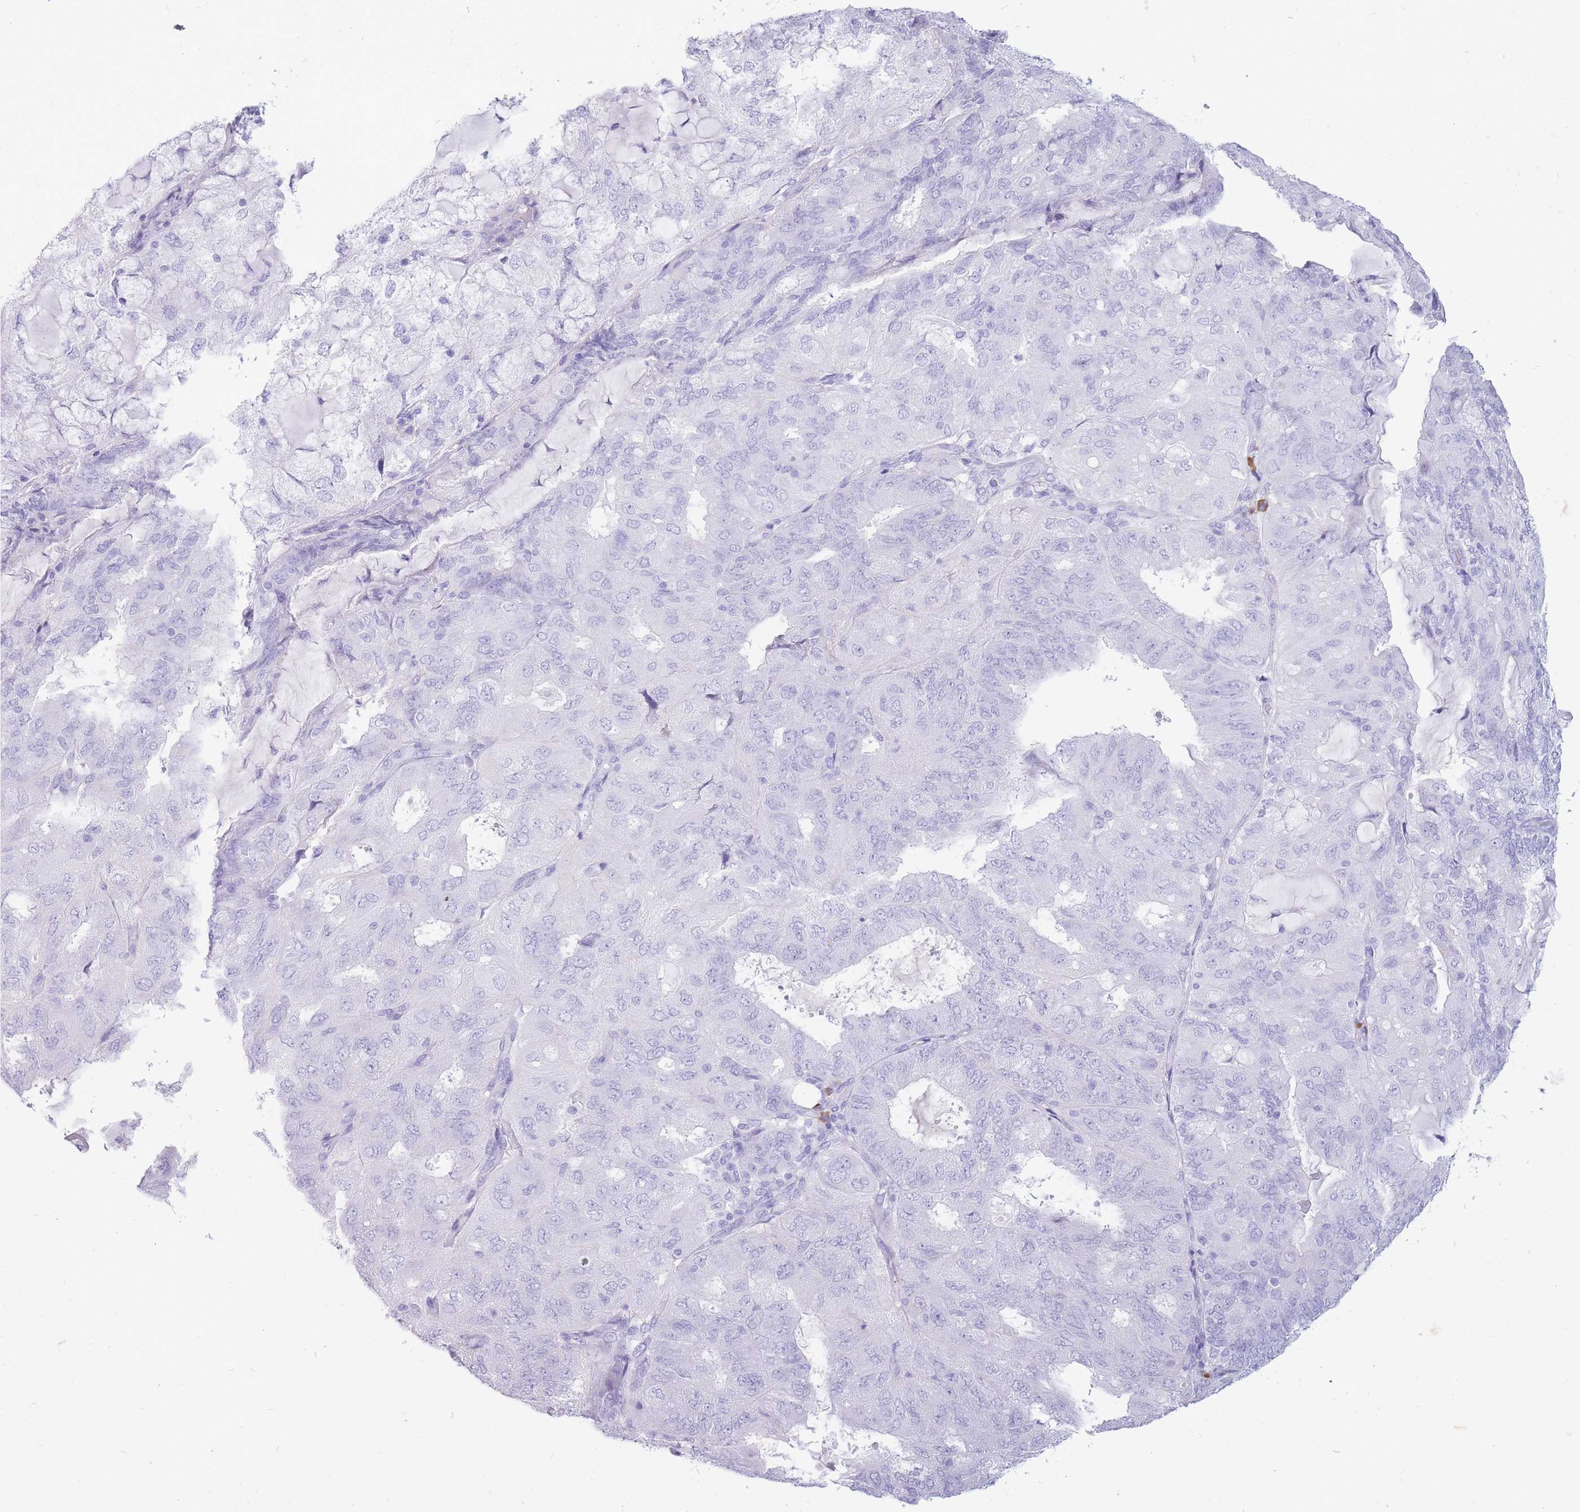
{"staining": {"intensity": "negative", "quantity": "none", "location": "none"}, "tissue": "endometrial cancer", "cell_type": "Tumor cells", "image_type": "cancer", "snomed": [{"axis": "morphology", "description": "Adenocarcinoma, NOS"}, {"axis": "topography", "description": "Endometrium"}], "caption": "Adenocarcinoma (endometrial) was stained to show a protein in brown. There is no significant staining in tumor cells.", "gene": "ZFP37", "patient": {"sex": "female", "age": 81}}